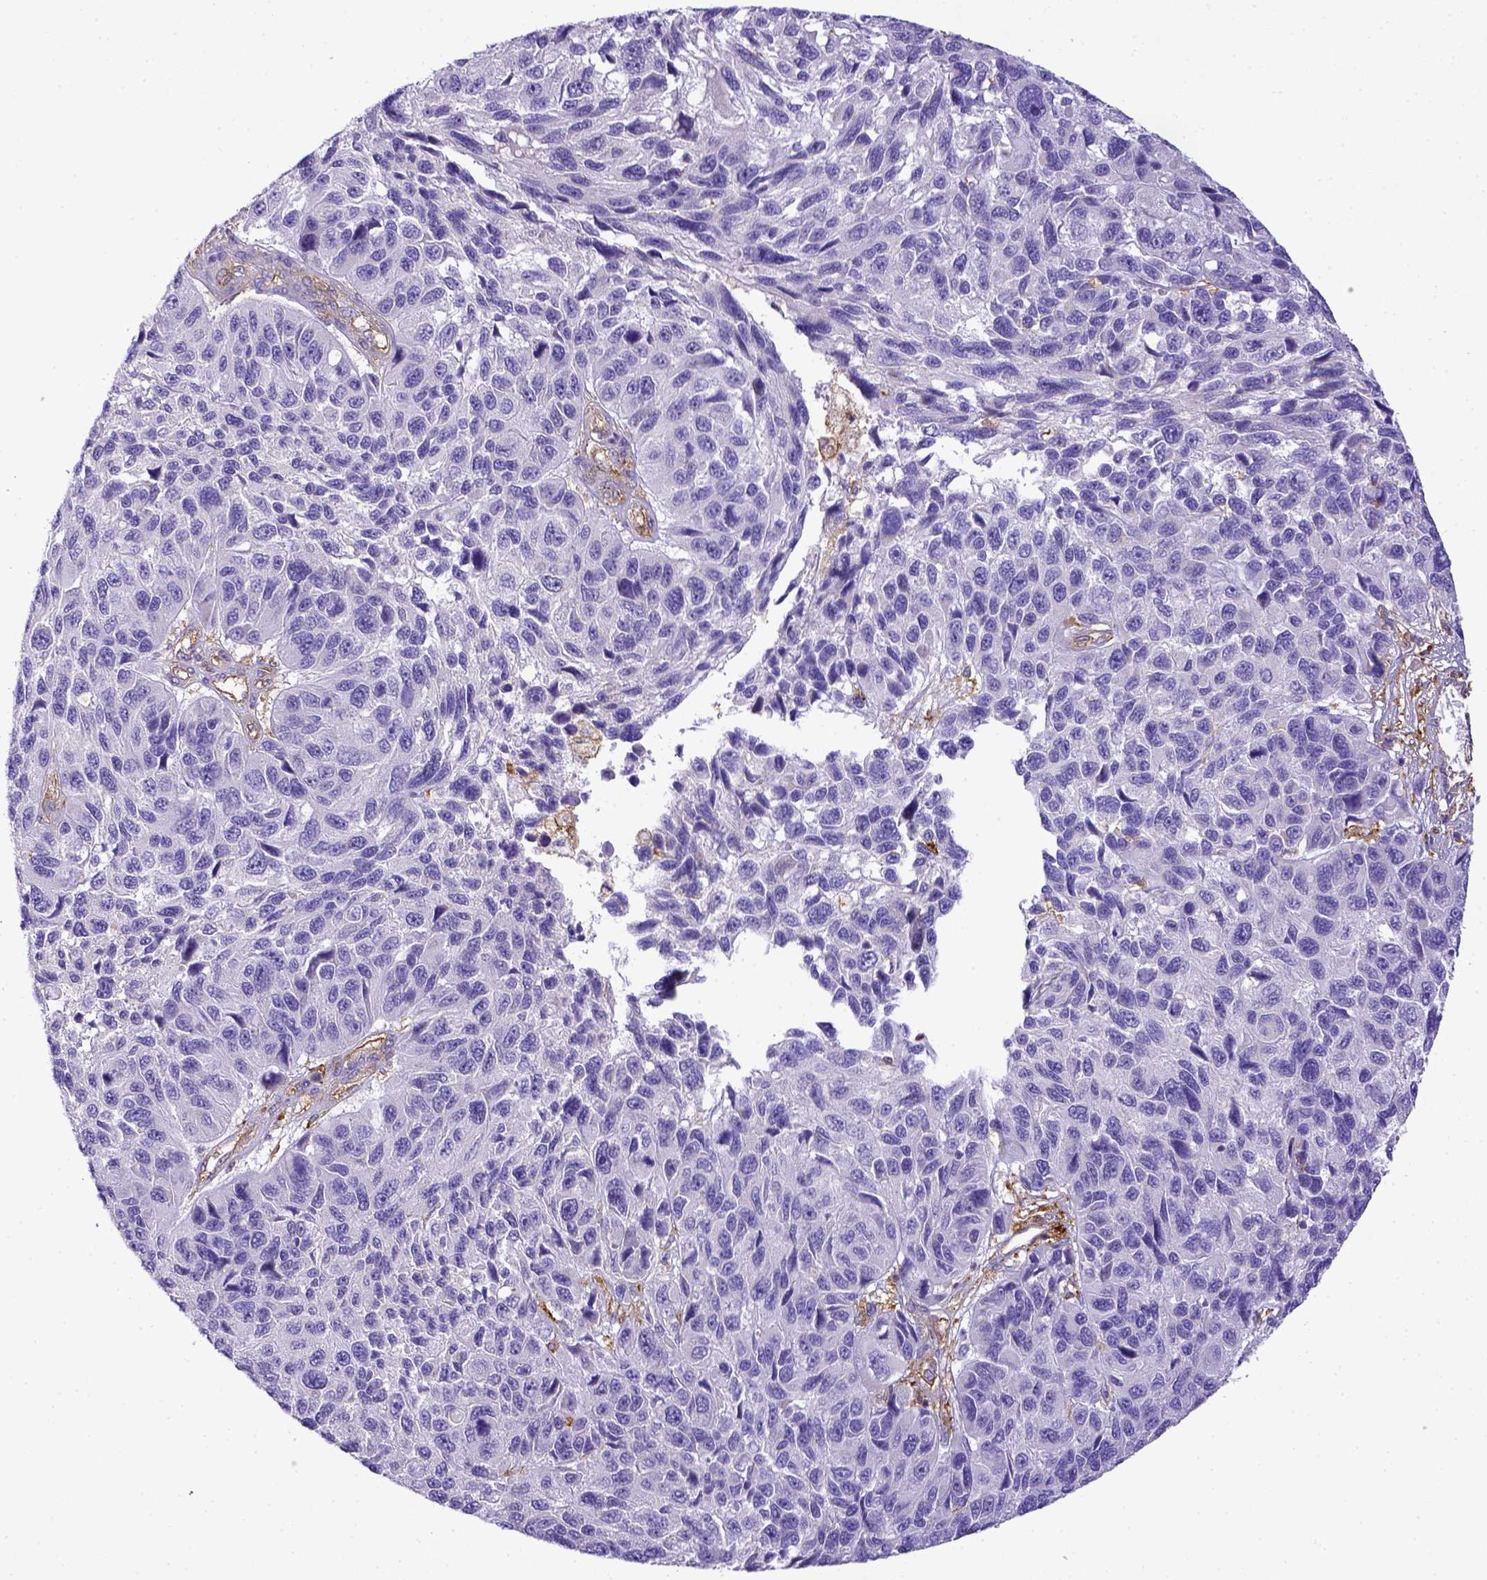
{"staining": {"intensity": "negative", "quantity": "none", "location": "none"}, "tissue": "melanoma", "cell_type": "Tumor cells", "image_type": "cancer", "snomed": [{"axis": "morphology", "description": "Malignant melanoma, NOS"}, {"axis": "topography", "description": "Skin"}], "caption": "High power microscopy histopathology image of an IHC photomicrograph of malignant melanoma, revealing no significant staining in tumor cells.", "gene": "CD40", "patient": {"sex": "male", "age": 53}}